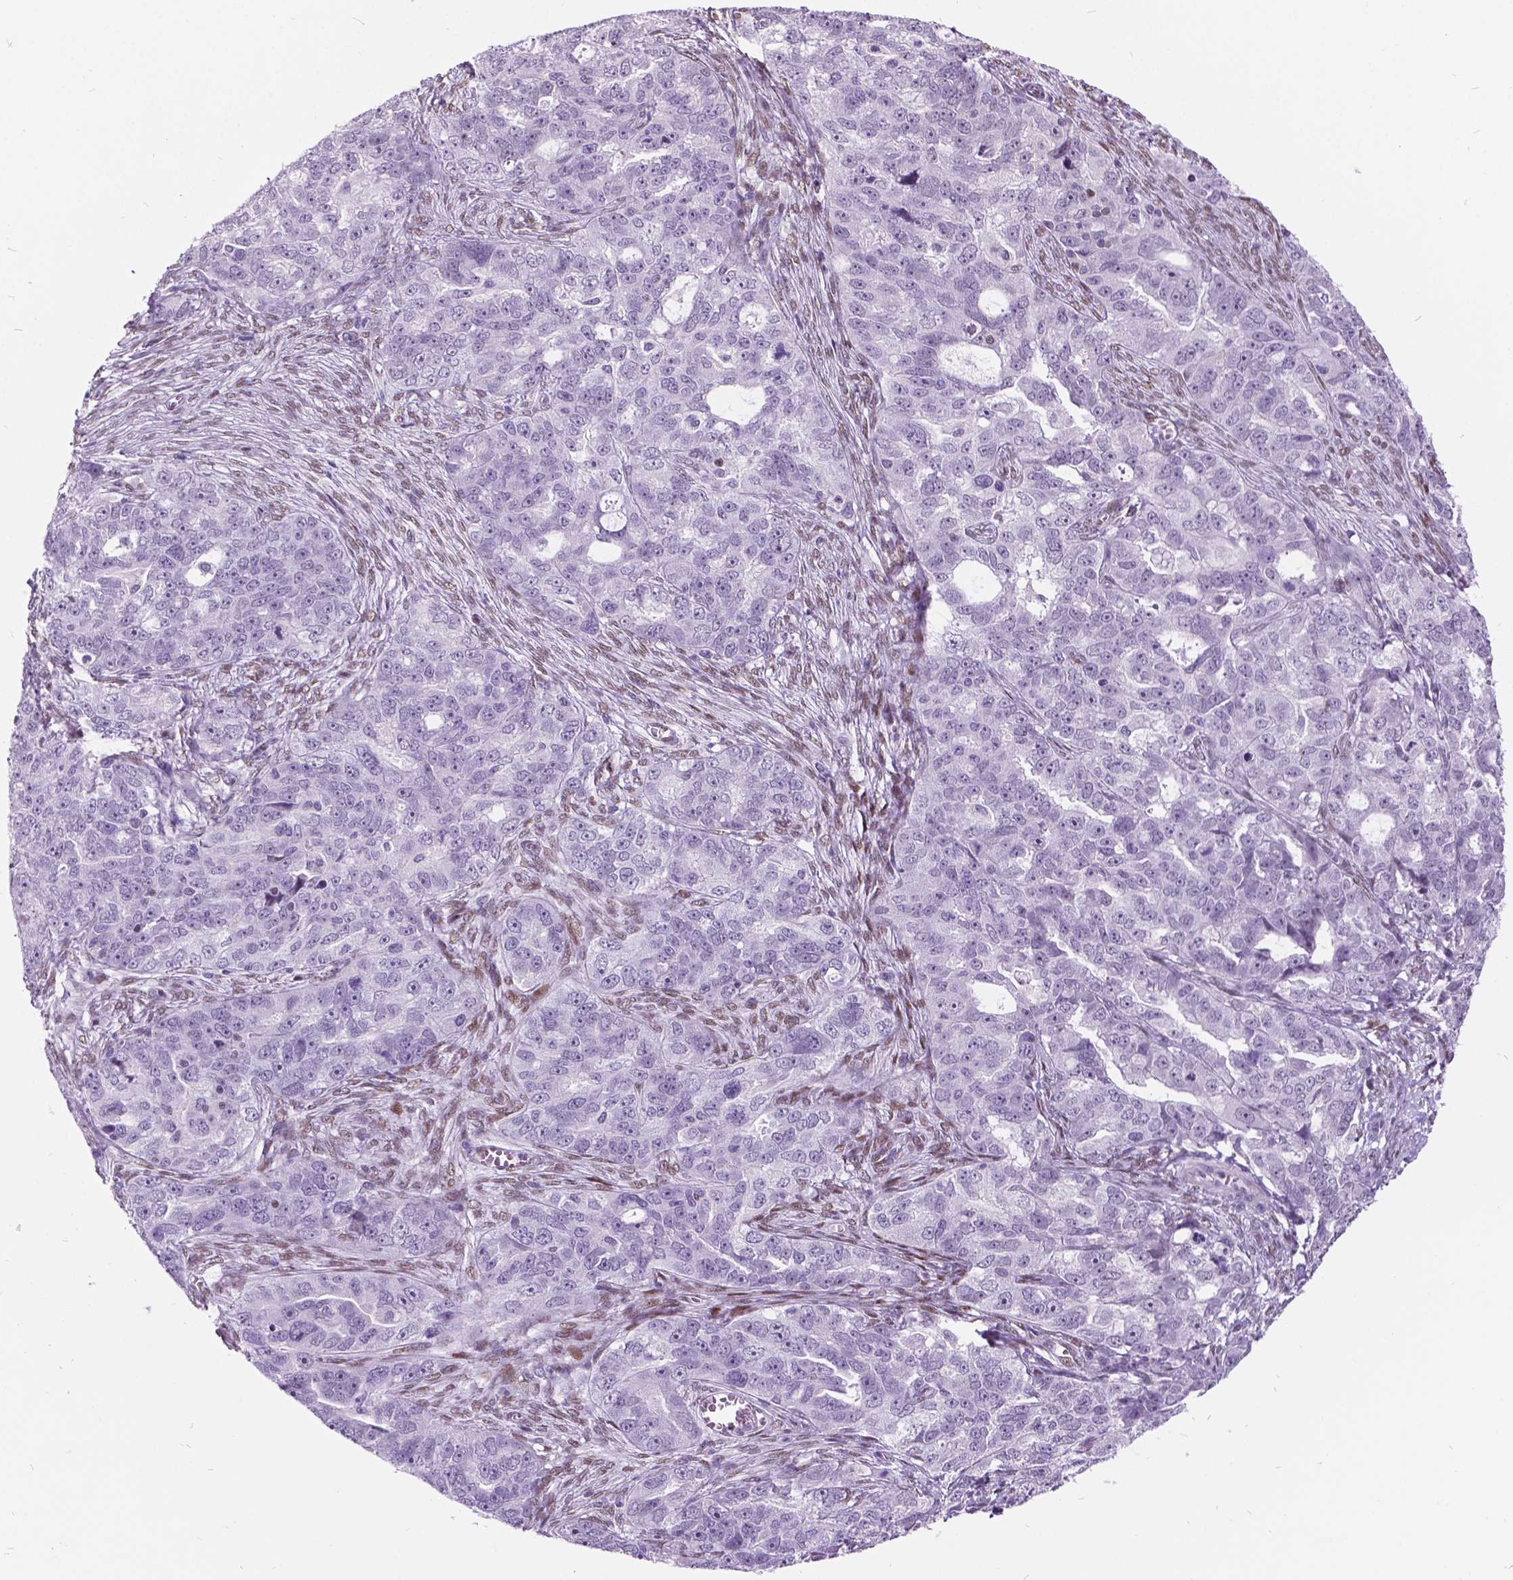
{"staining": {"intensity": "negative", "quantity": "none", "location": "none"}, "tissue": "ovarian cancer", "cell_type": "Tumor cells", "image_type": "cancer", "snomed": [{"axis": "morphology", "description": "Cystadenocarcinoma, serous, NOS"}, {"axis": "topography", "description": "Ovary"}], "caption": "Human serous cystadenocarcinoma (ovarian) stained for a protein using immunohistochemistry shows no positivity in tumor cells.", "gene": "DPF3", "patient": {"sex": "female", "age": 51}}